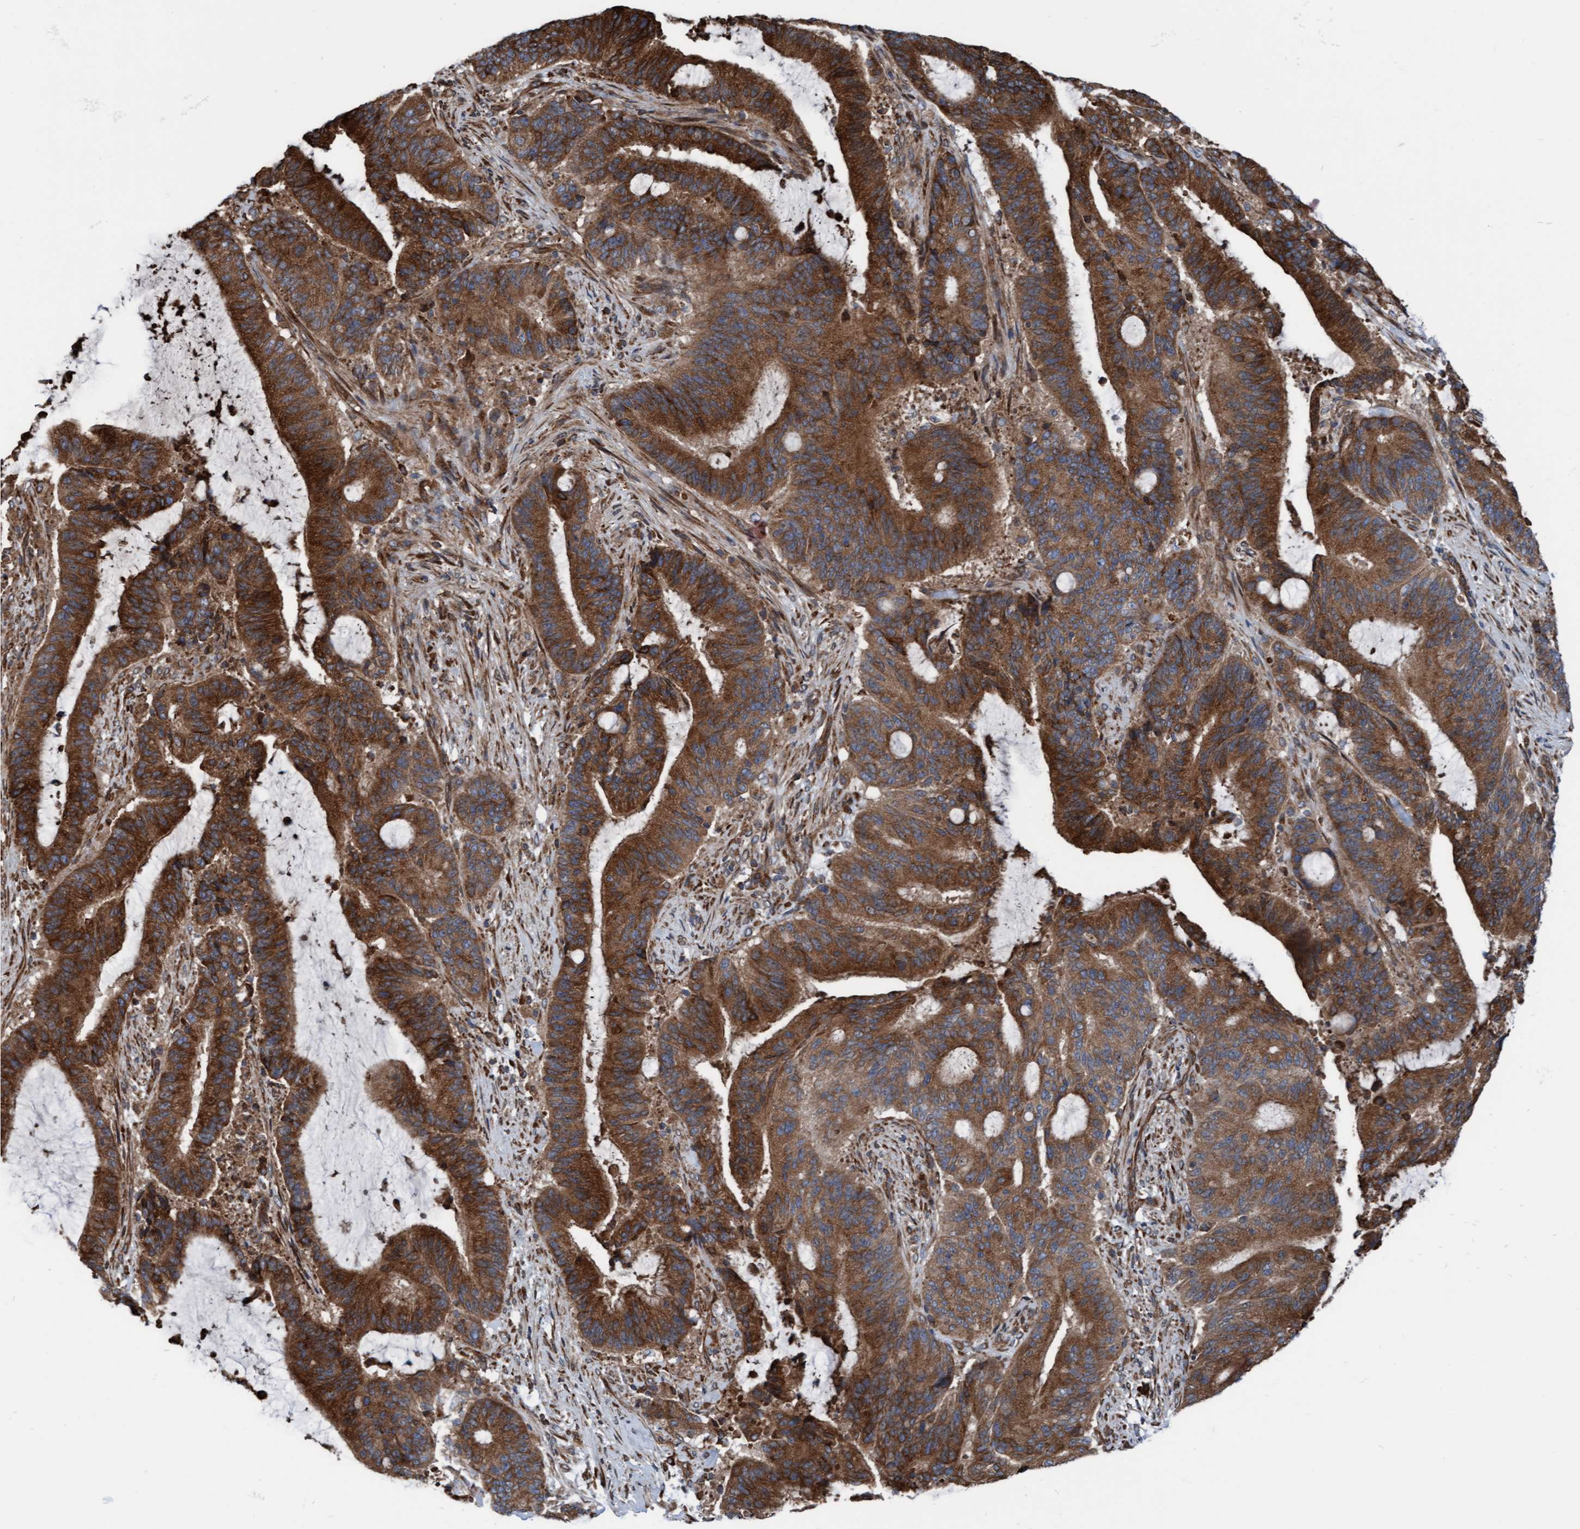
{"staining": {"intensity": "strong", "quantity": ">75%", "location": "cytoplasmic/membranous"}, "tissue": "liver cancer", "cell_type": "Tumor cells", "image_type": "cancer", "snomed": [{"axis": "morphology", "description": "Normal tissue, NOS"}, {"axis": "morphology", "description": "Cholangiocarcinoma"}, {"axis": "topography", "description": "Liver"}, {"axis": "topography", "description": "Peripheral nerve tissue"}], "caption": "Strong cytoplasmic/membranous protein staining is appreciated in about >75% of tumor cells in liver cholangiocarcinoma.", "gene": "RAP1GAP2", "patient": {"sex": "female", "age": 73}}